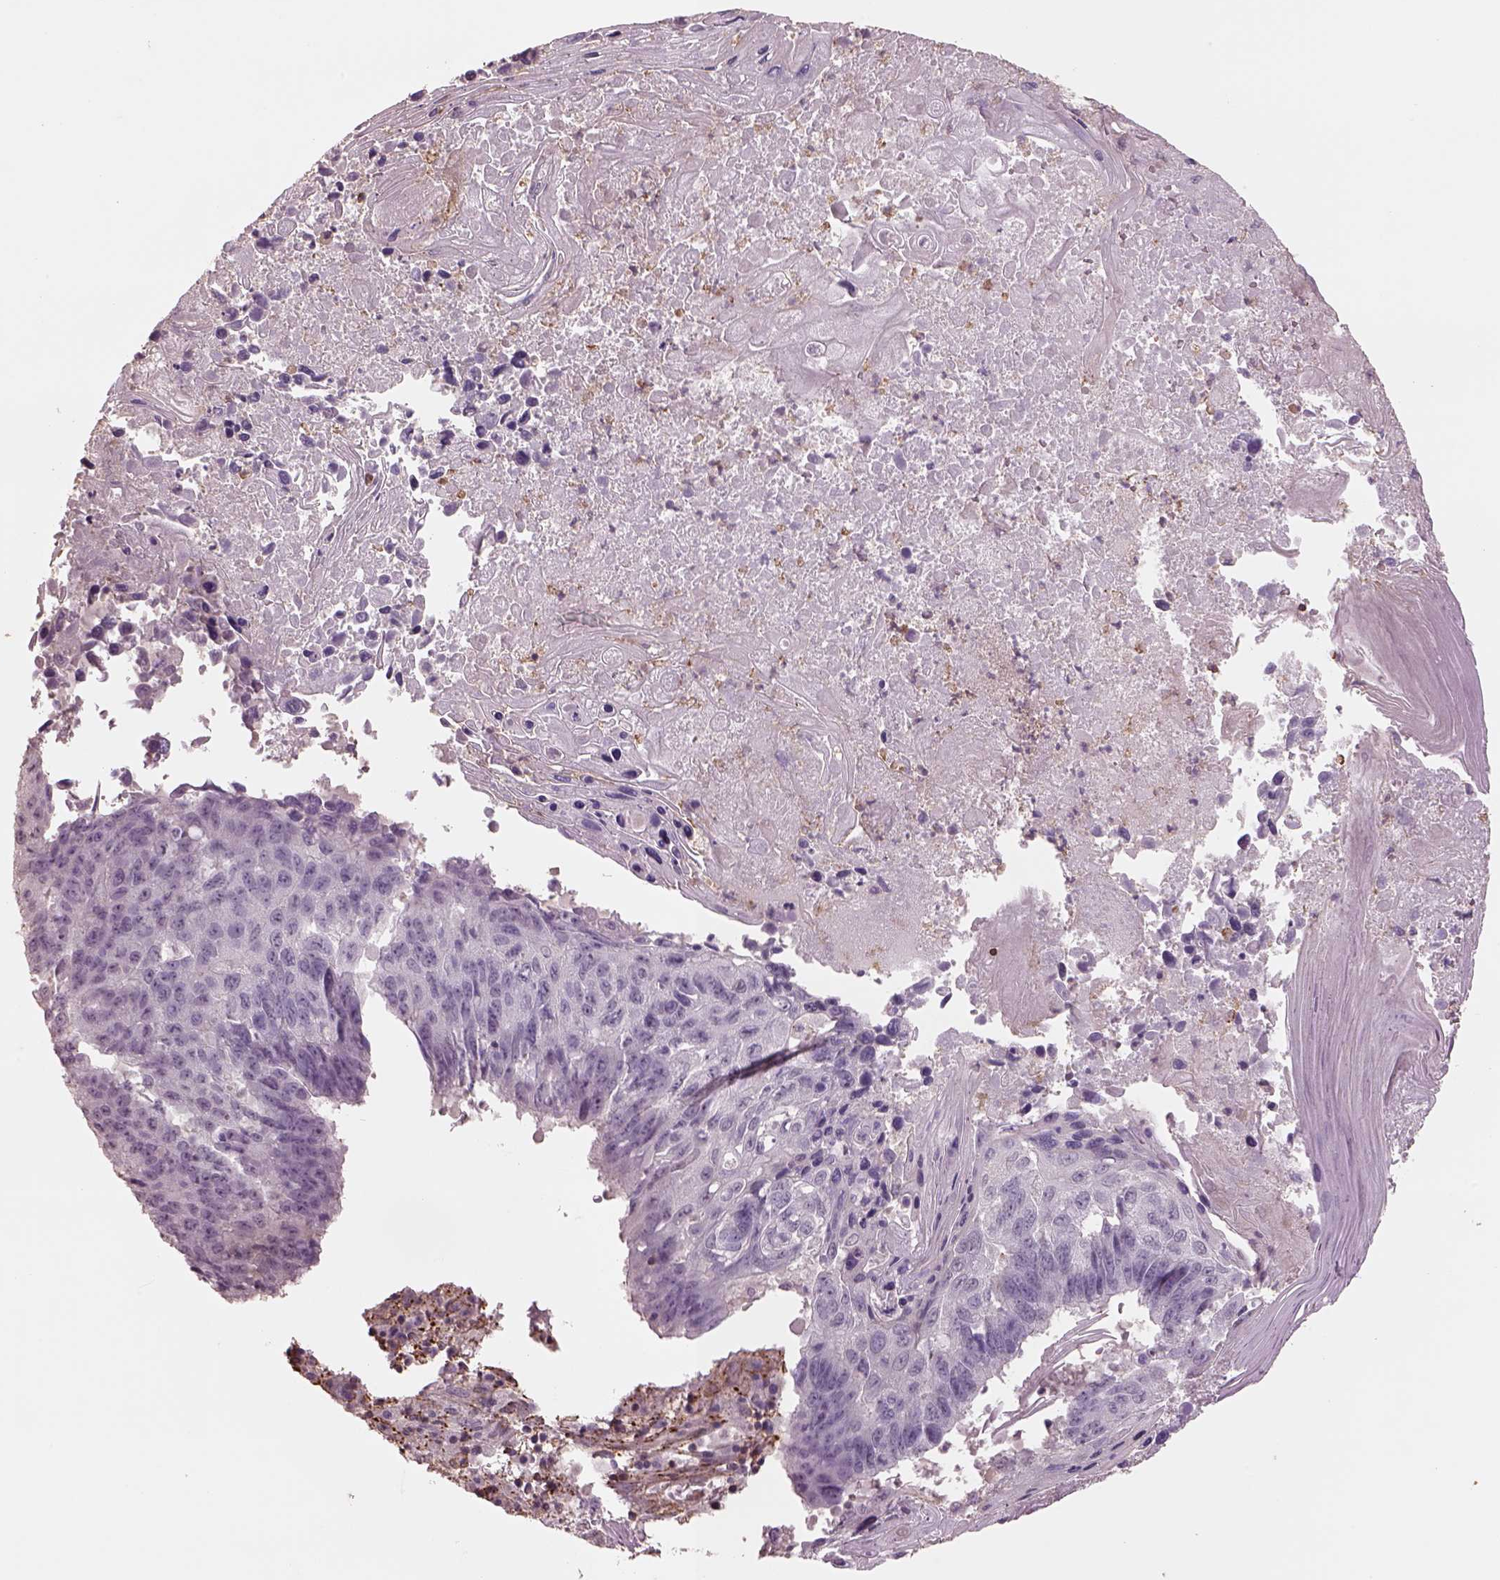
{"staining": {"intensity": "negative", "quantity": "none", "location": "none"}, "tissue": "lung cancer", "cell_type": "Tumor cells", "image_type": "cancer", "snomed": [{"axis": "morphology", "description": "Squamous cell carcinoma, NOS"}, {"axis": "topography", "description": "Lung"}], "caption": "Tumor cells are negative for protein expression in human lung squamous cell carcinoma.", "gene": "LIN7A", "patient": {"sex": "male", "age": 73}}